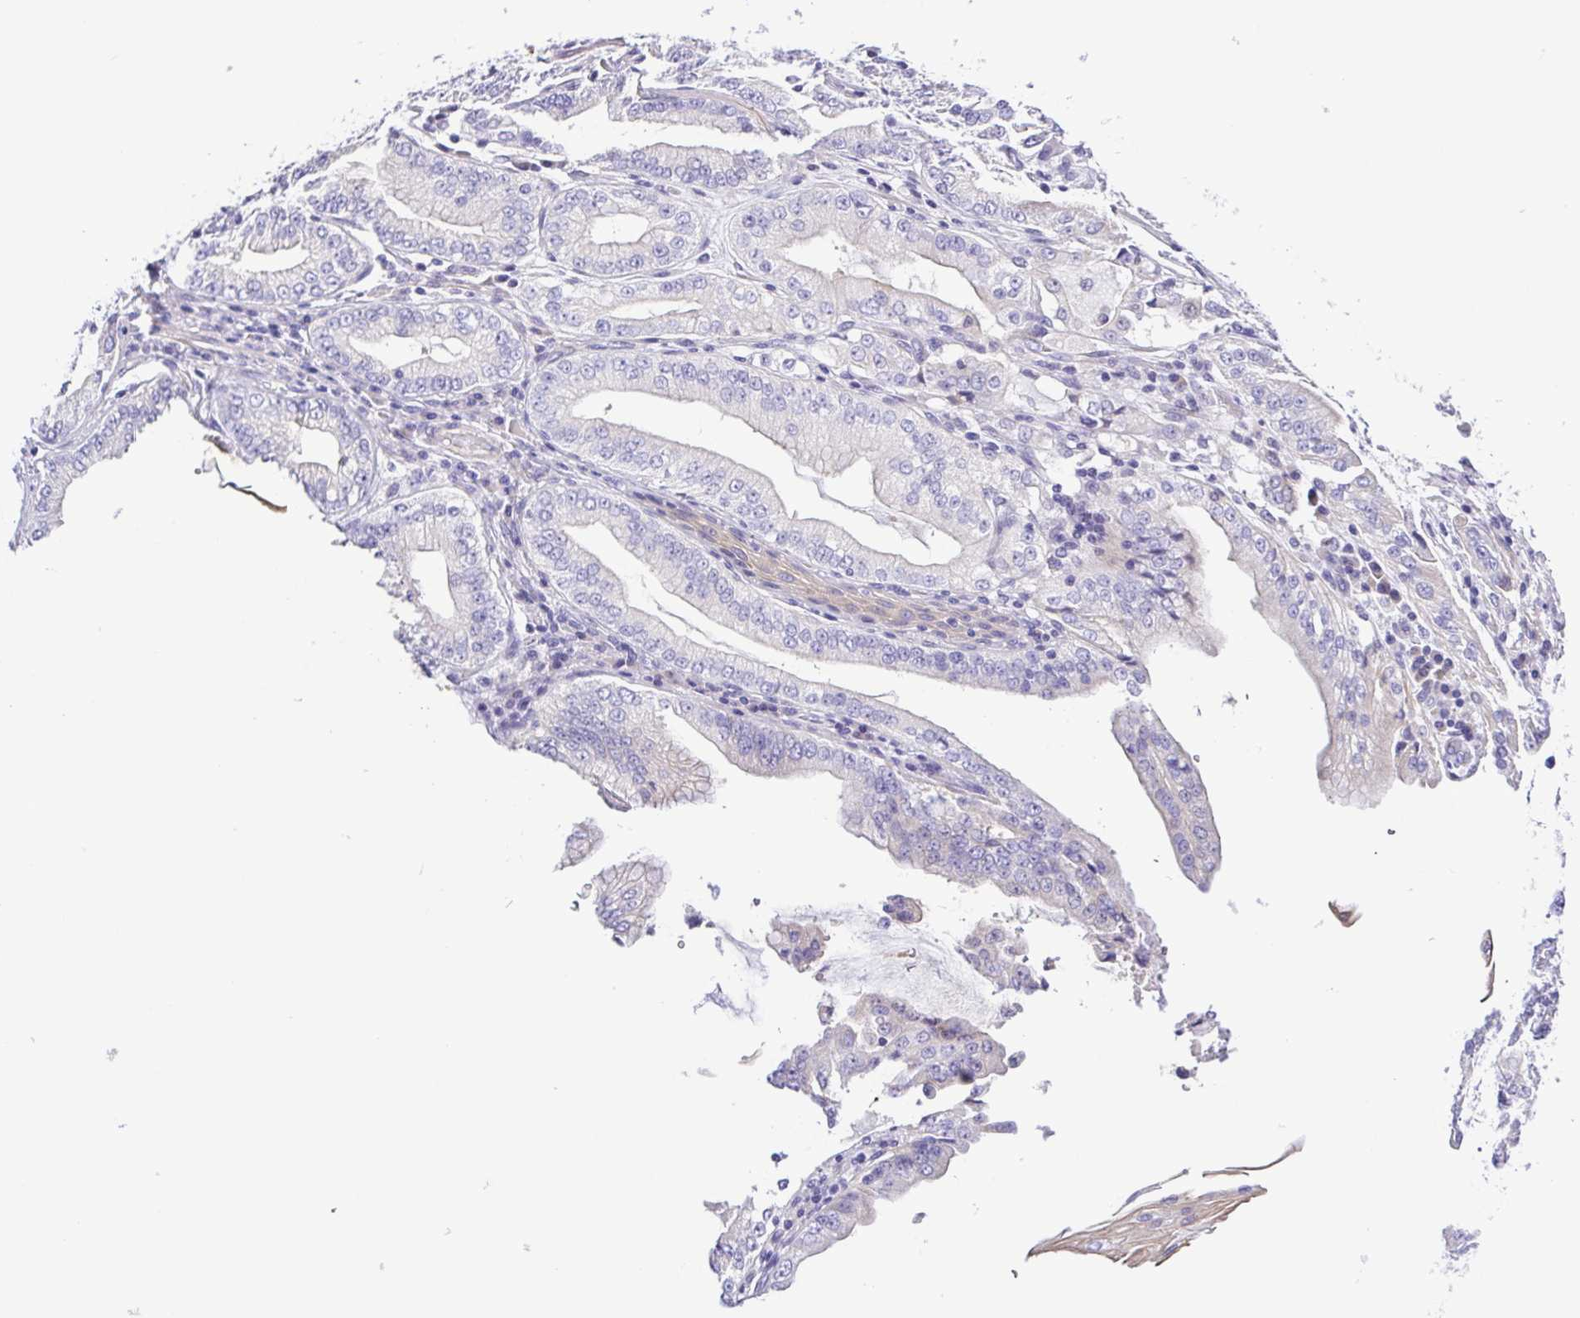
{"staining": {"intensity": "negative", "quantity": "none", "location": "none"}, "tissue": "stomach cancer", "cell_type": "Tumor cells", "image_type": "cancer", "snomed": [{"axis": "morphology", "description": "Adenocarcinoma, NOS"}, {"axis": "topography", "description": "Stomach, upper"}], "caption": "High magnification brightfield microscopy of stomach cancer stained with DAB (brown) and counterstained with hematoxylin (blue): tumor cells show no significant positivity.", "gene": "GABBR2", "patient": {"sex": "female", "age": 74}}